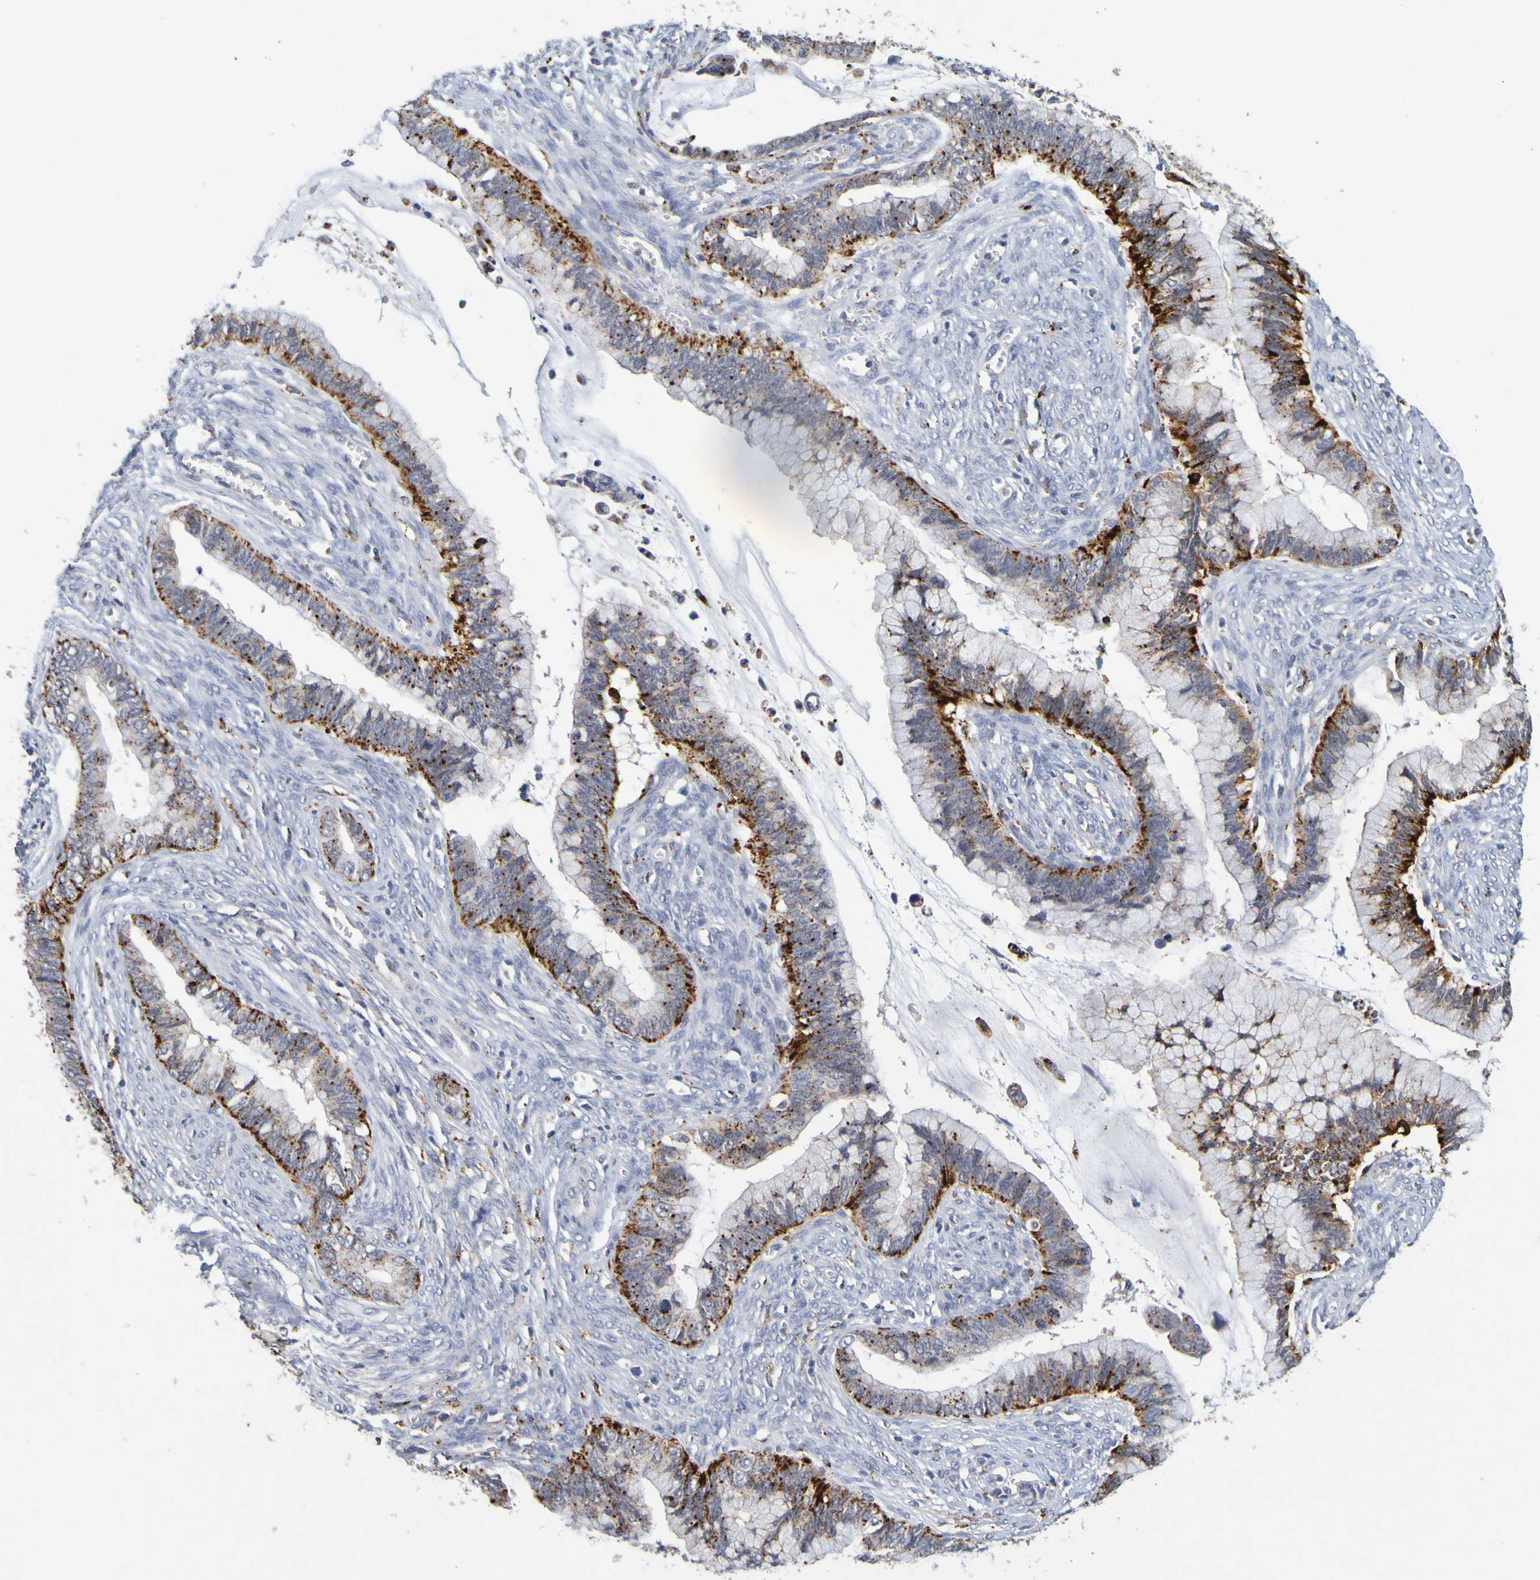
{"staining": {"intensity": "strong", "quantity": ">75%", "location": "cytoplasmic/membranous"}, "tissue": "cervical cancer", "cell_type": "Tumor cells", "image_type": "cancer", "snomed": [{"axis": "morphology", "description": "Adenocarcinoma, NOS"}, {"axis": "topography", "description": "Cervix"}], "caption": "Tumor cells show strong cytoplasmic/membranous staining in about >75% of cells in cervical adenocarcinoma.", "gene": "TPH1", "patient": {"sex": "female", "age": 44}}